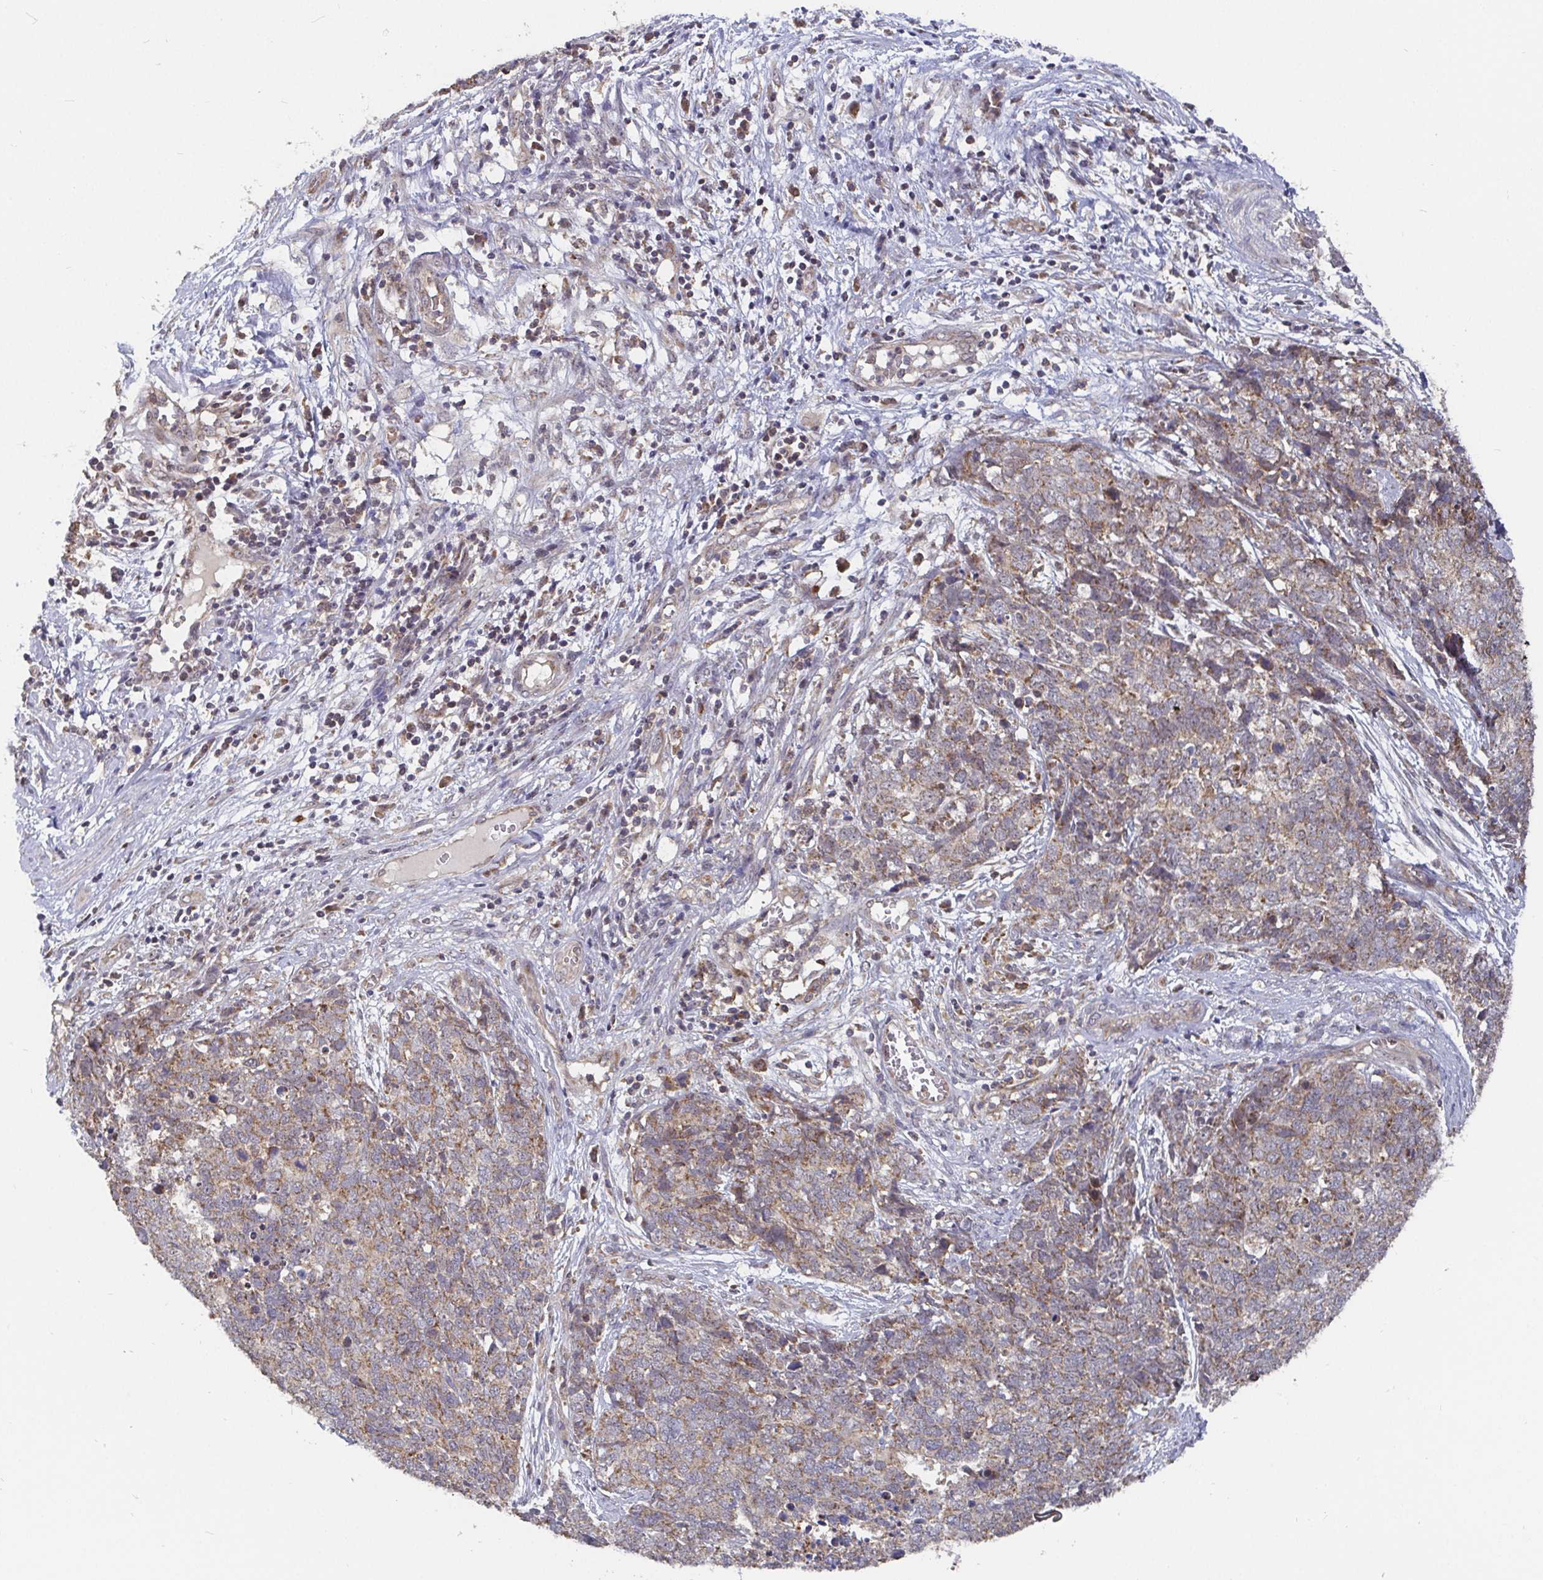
{"staining": {"intensity": "weak", "quantity": ">75%", "location": "cytoplasmic/membranous"}, "tissue": "cervical cancer", "cell_type": "Tumor cells", "image_type": "cancer", "snomed": [{"axis": "morphology", "description": "Adenocarcinoma, NOS"}, {"axis": "topography", "description": "Cervix"}], "caption": "IHC histopathology image of human cervical cancer (adenocarcinoma) stained for a protein (brown), which reveals low levels of weak cytoplasmic/membranous staining in approximately >75% of tumor cells.", "gene": "PDF", "patient": {"sex": "female", "age": 63}}